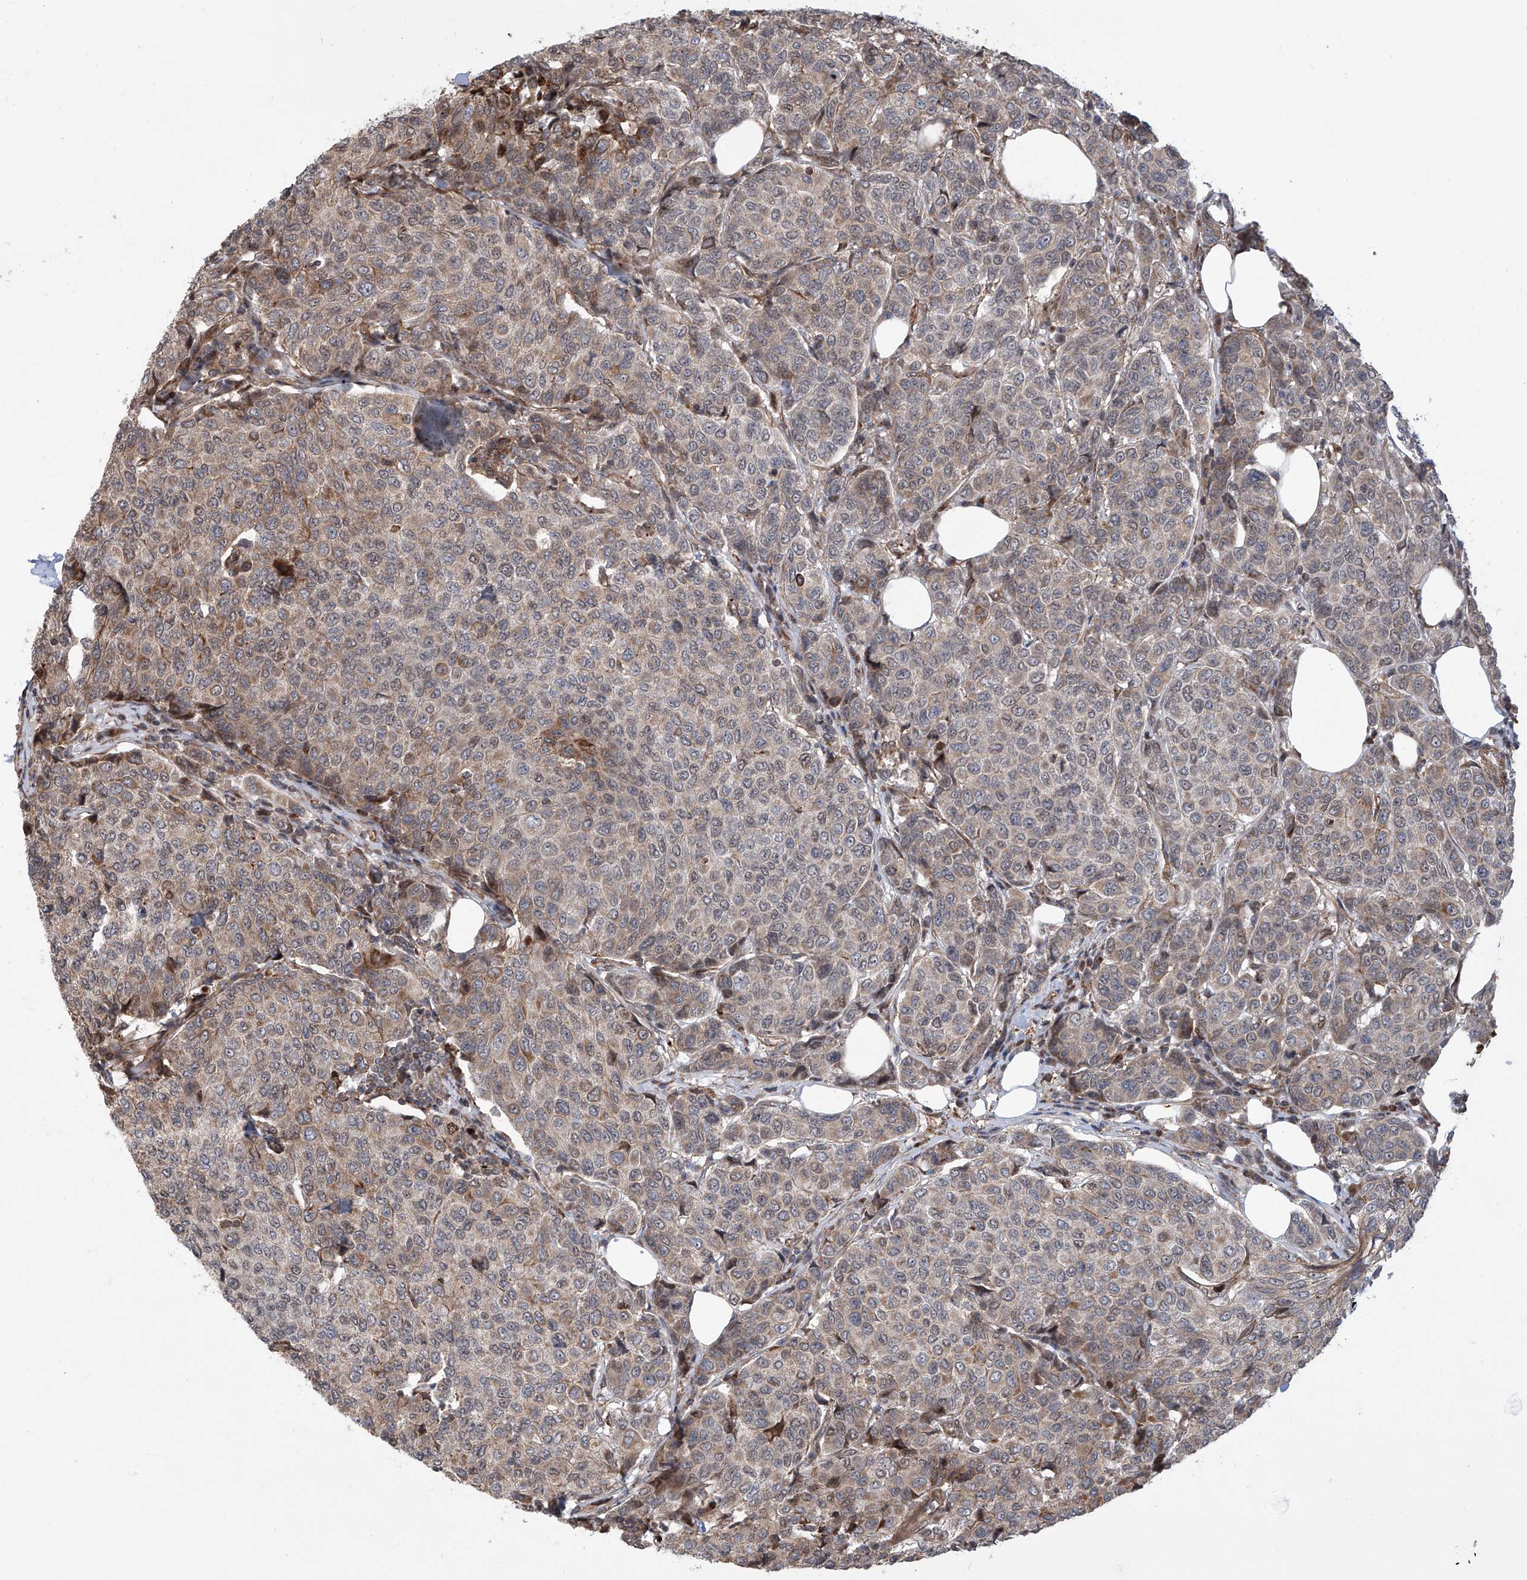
{"staining": {"intensity": "moderate", "quantity": "<25%", "location": "cytoplasmic/membranous"}, "tissue": "breast cancer", "cell_type": "Tumor cells", "image_type": "cancer", "snomed": [{"axis": "morphology", "description": "Duct carcinoma"}, {"axis": "topography", "description": "Breast"}], "caption": "Immunohistochemical staining of human breast cancer displays moderate cytoplasmic/membranous protein expression in approximately <25% of tumor cells.", "gene": "APAF1", "patient": {"sex": "female", "age": 55}}